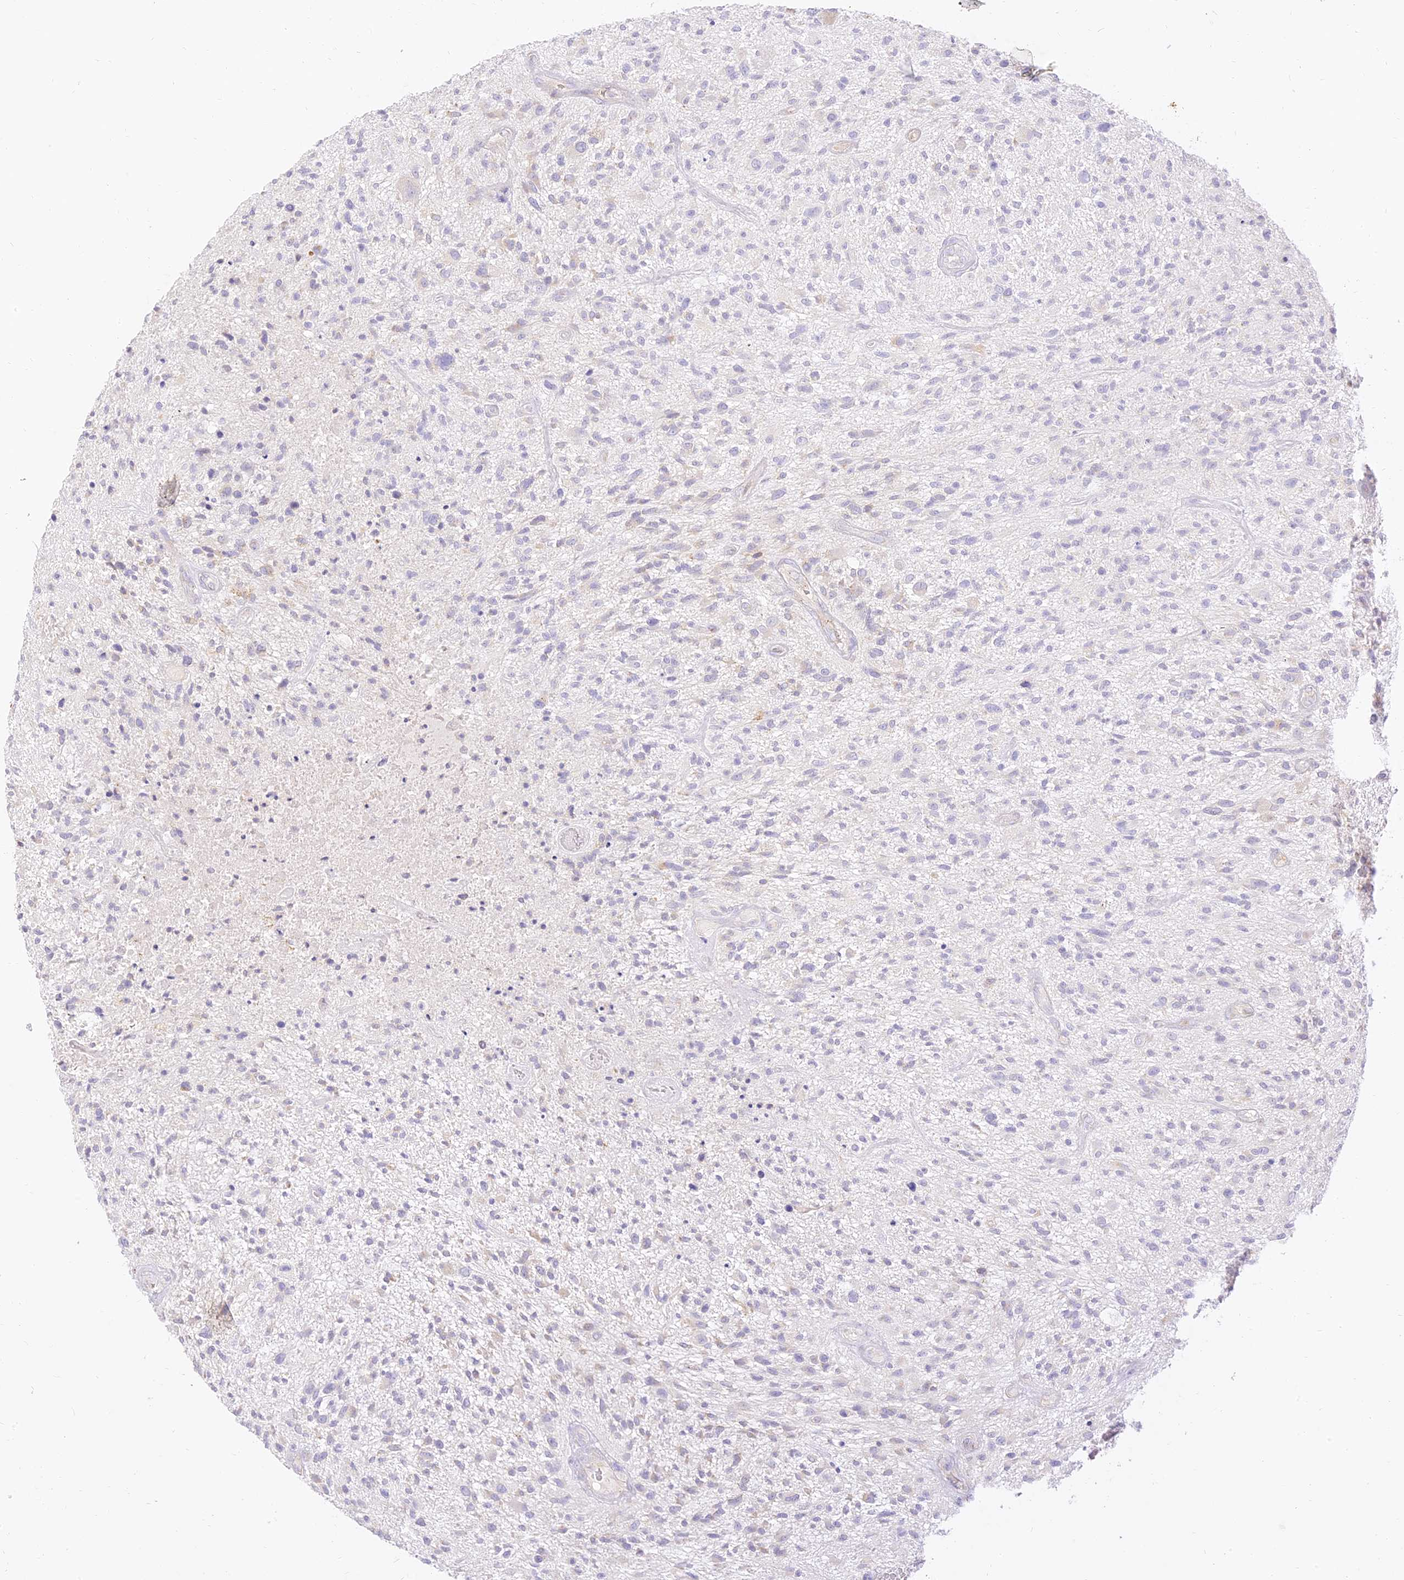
{"staining": {"intensity": "negative", "quantity": "none", "location": "none"}, "tissue": "glioma", "cell_type": "Tumor cells", "image_type": "cancer", "snomed": [{"axis": "morphology", "description": "Glioma, malignant, High grade"}, {"axis": "topography", "description": "Brain"}], "caption": "Protein analysis of malignant glioma (high-grade) demonstrates no significant staining in tumor cells.", "gene": "SEC13", "patient": {"sex": "male", "age": 47}}